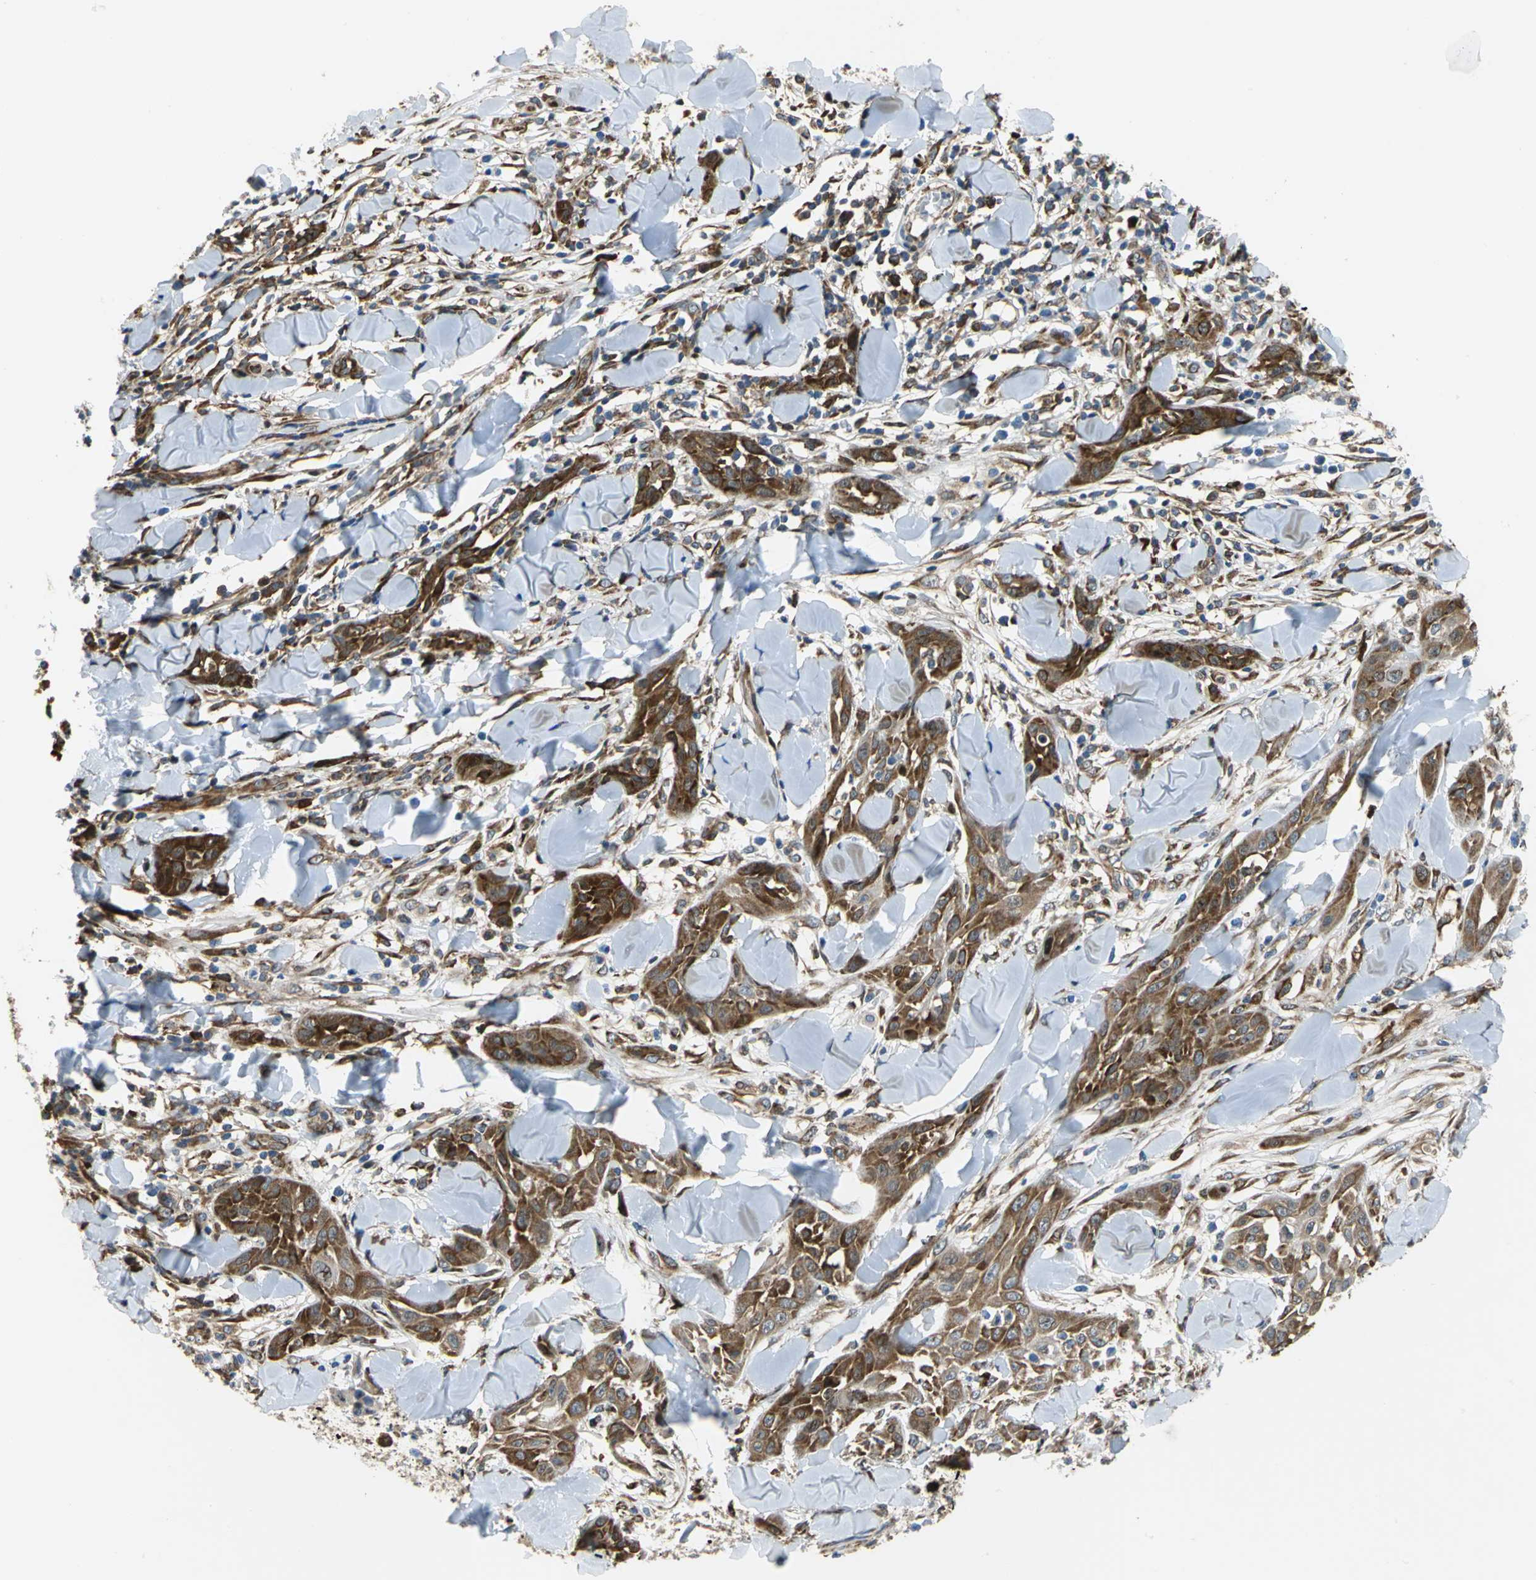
{"staining": {"intensity": "strong", "quantity": ">75%", "location": "cytoplasmic/membranous"}, "tissue": "skin cancer", "cell_type": "Tumor cells", "image_type": "cancer", "snomed": [{"axis": "morphology", "description": "Squamous cell carcinoma, NOS"}, {"axis": "topography", "description": "Skin"}], "caption": "Immunohistochemistry (DAB (3,3'-diaminobenzidine)) staining of human squamous cell carcinoma (skin) demonstrates strong cytoplasmic/membranous protein expression in approximately >75% of tumor cells. The staining was performed using DAB (3,3'-diaminobenzidine) to visualize the protein expression in brown, while the nuclei were stained in blue with hematoxylin (Magnification: 20x).", "gene": "YBX1", "patient": {"sex": "male", "age": 24}}